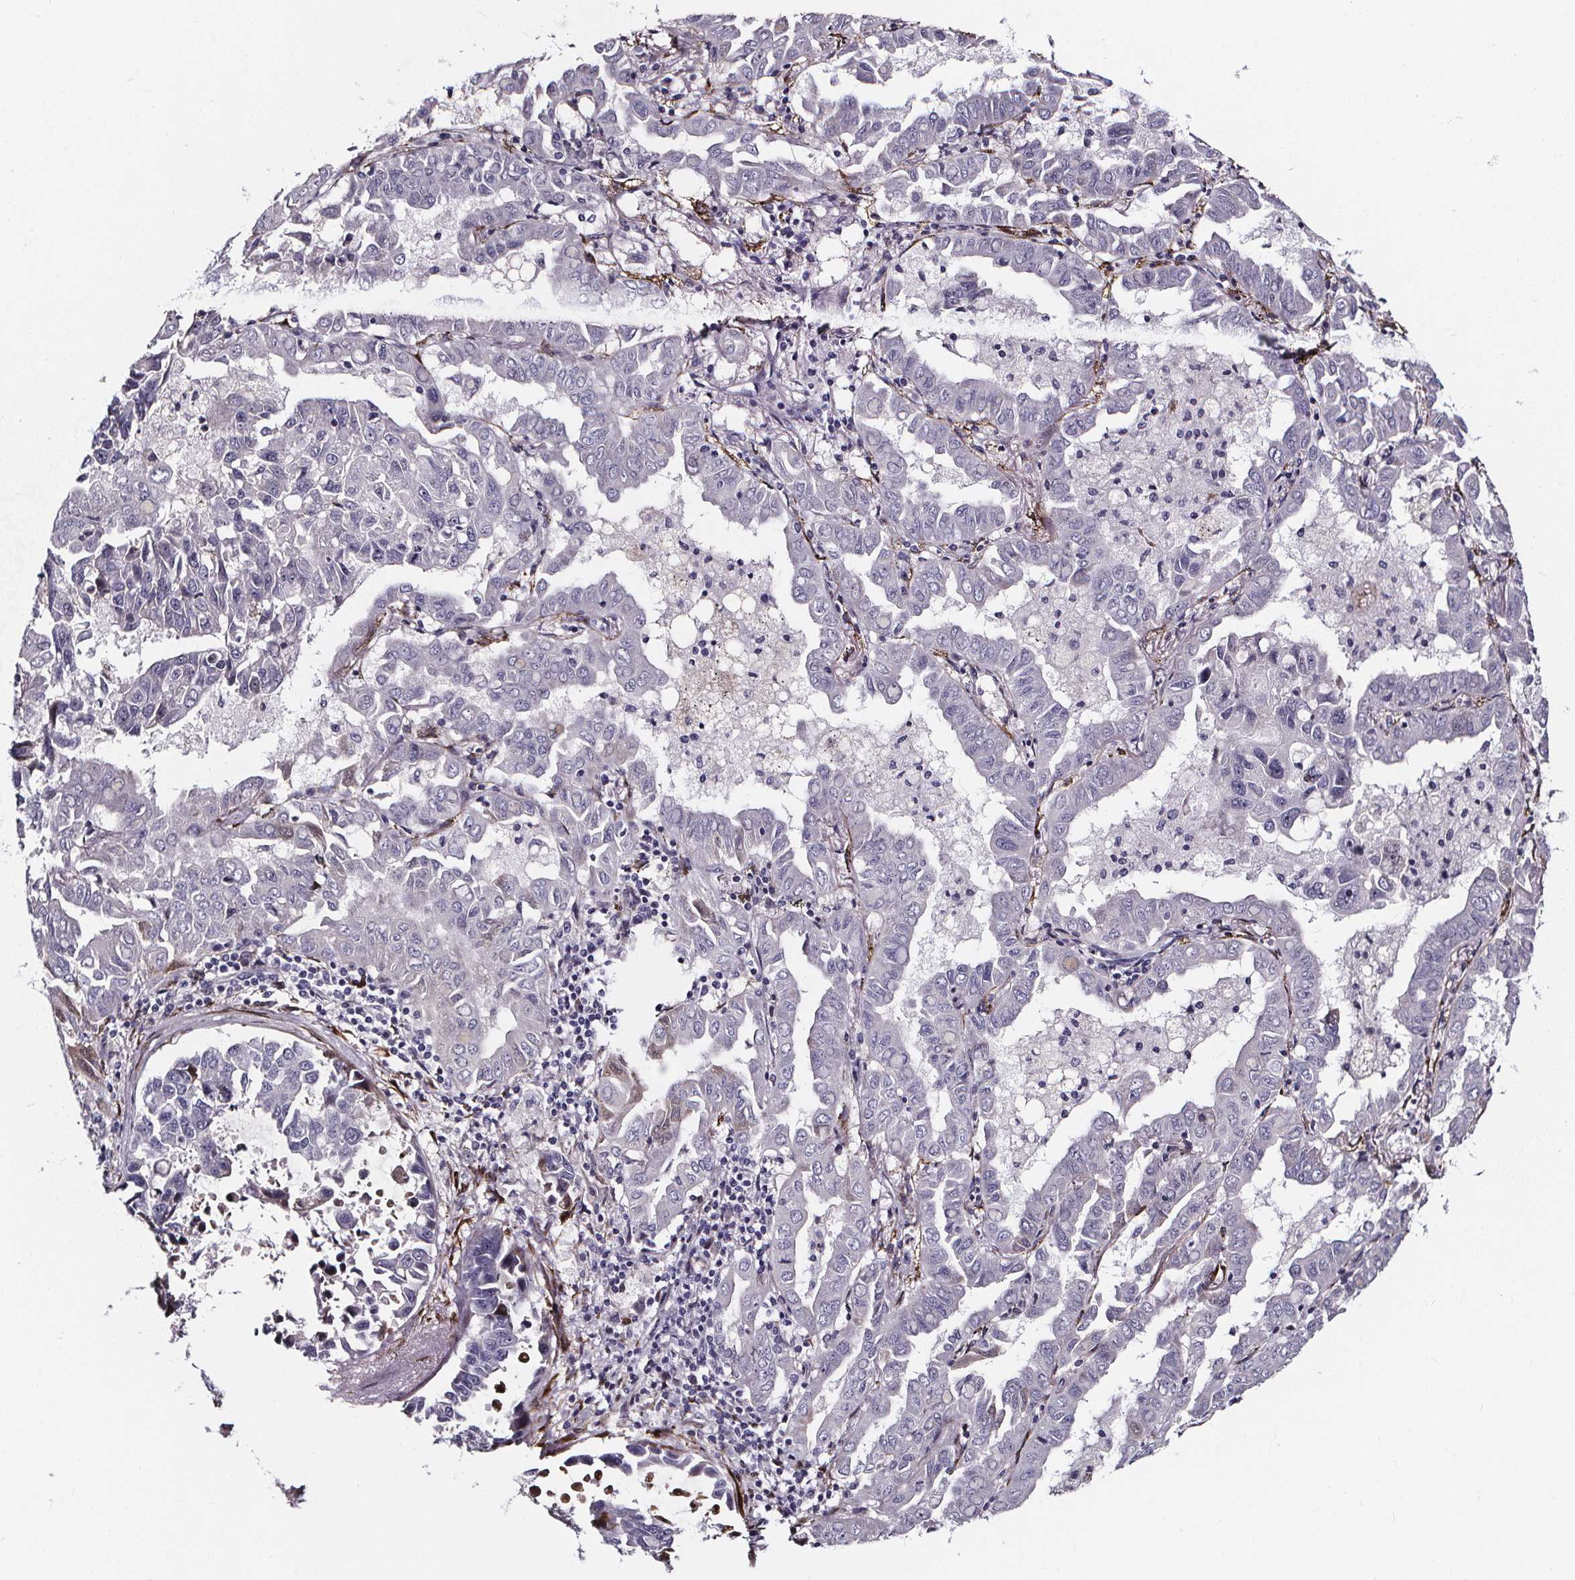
{"staining": {"intensity": "negative", "quantity": "none", "location": "none"}, "tissue": "lung cancer", "cell_type": "Tumor cells", "image_type": "cancer", "snomed": [{"axis": "morphology", "description": "Adenocarcinoma, NOS"}, {"axis": "topography", "description": "Lung"}], "caption": "A high-resolution photomicrograph shows immunohistochemistry (IHC) staining of adenocarcinoma (lung), which shows no significant positivity in tumor cells. (DAB (3,3'-diaminobenzidine) IHC, high magnification).", "gene": "AEBP1", "patient": {"sex": "male", "age": 64}}